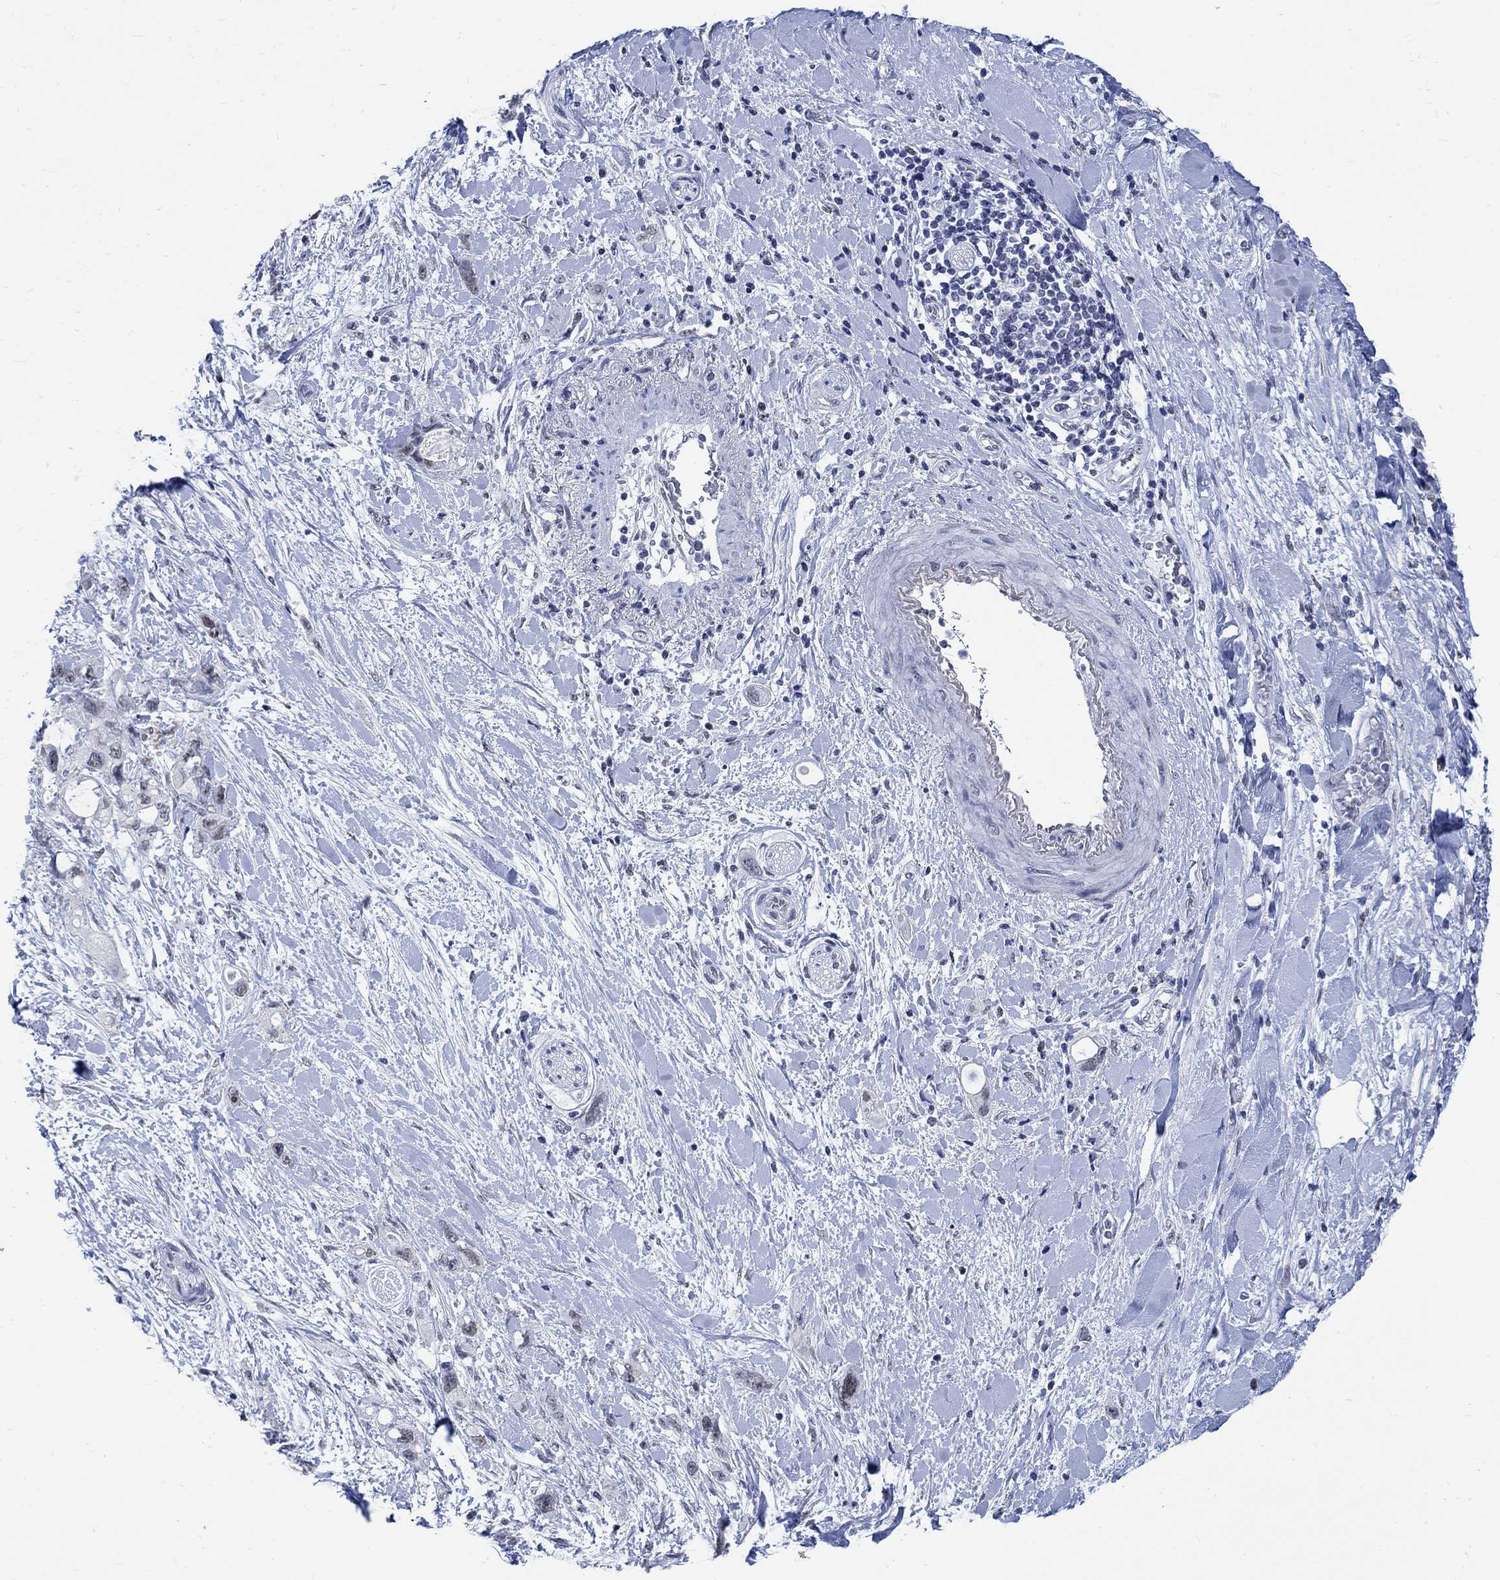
{"staining": {"intensity": "weak", "quantity": "<25%", "location": "nuclear"}, "tissue": "pancreatic cancer", "cell_type": "Tumor cells", "image_type": "cancer", "snomed": [{"axis": "morphology", "description": "Adenocarcinoma, NOS"}, {"axis": "topography", "description": "Pancreas"}], "caption": "The image displays no staining of tumor cells in pancreatic cancer.", "gene": "DLK1", "patient": {"sex": "female", "age": 56}}